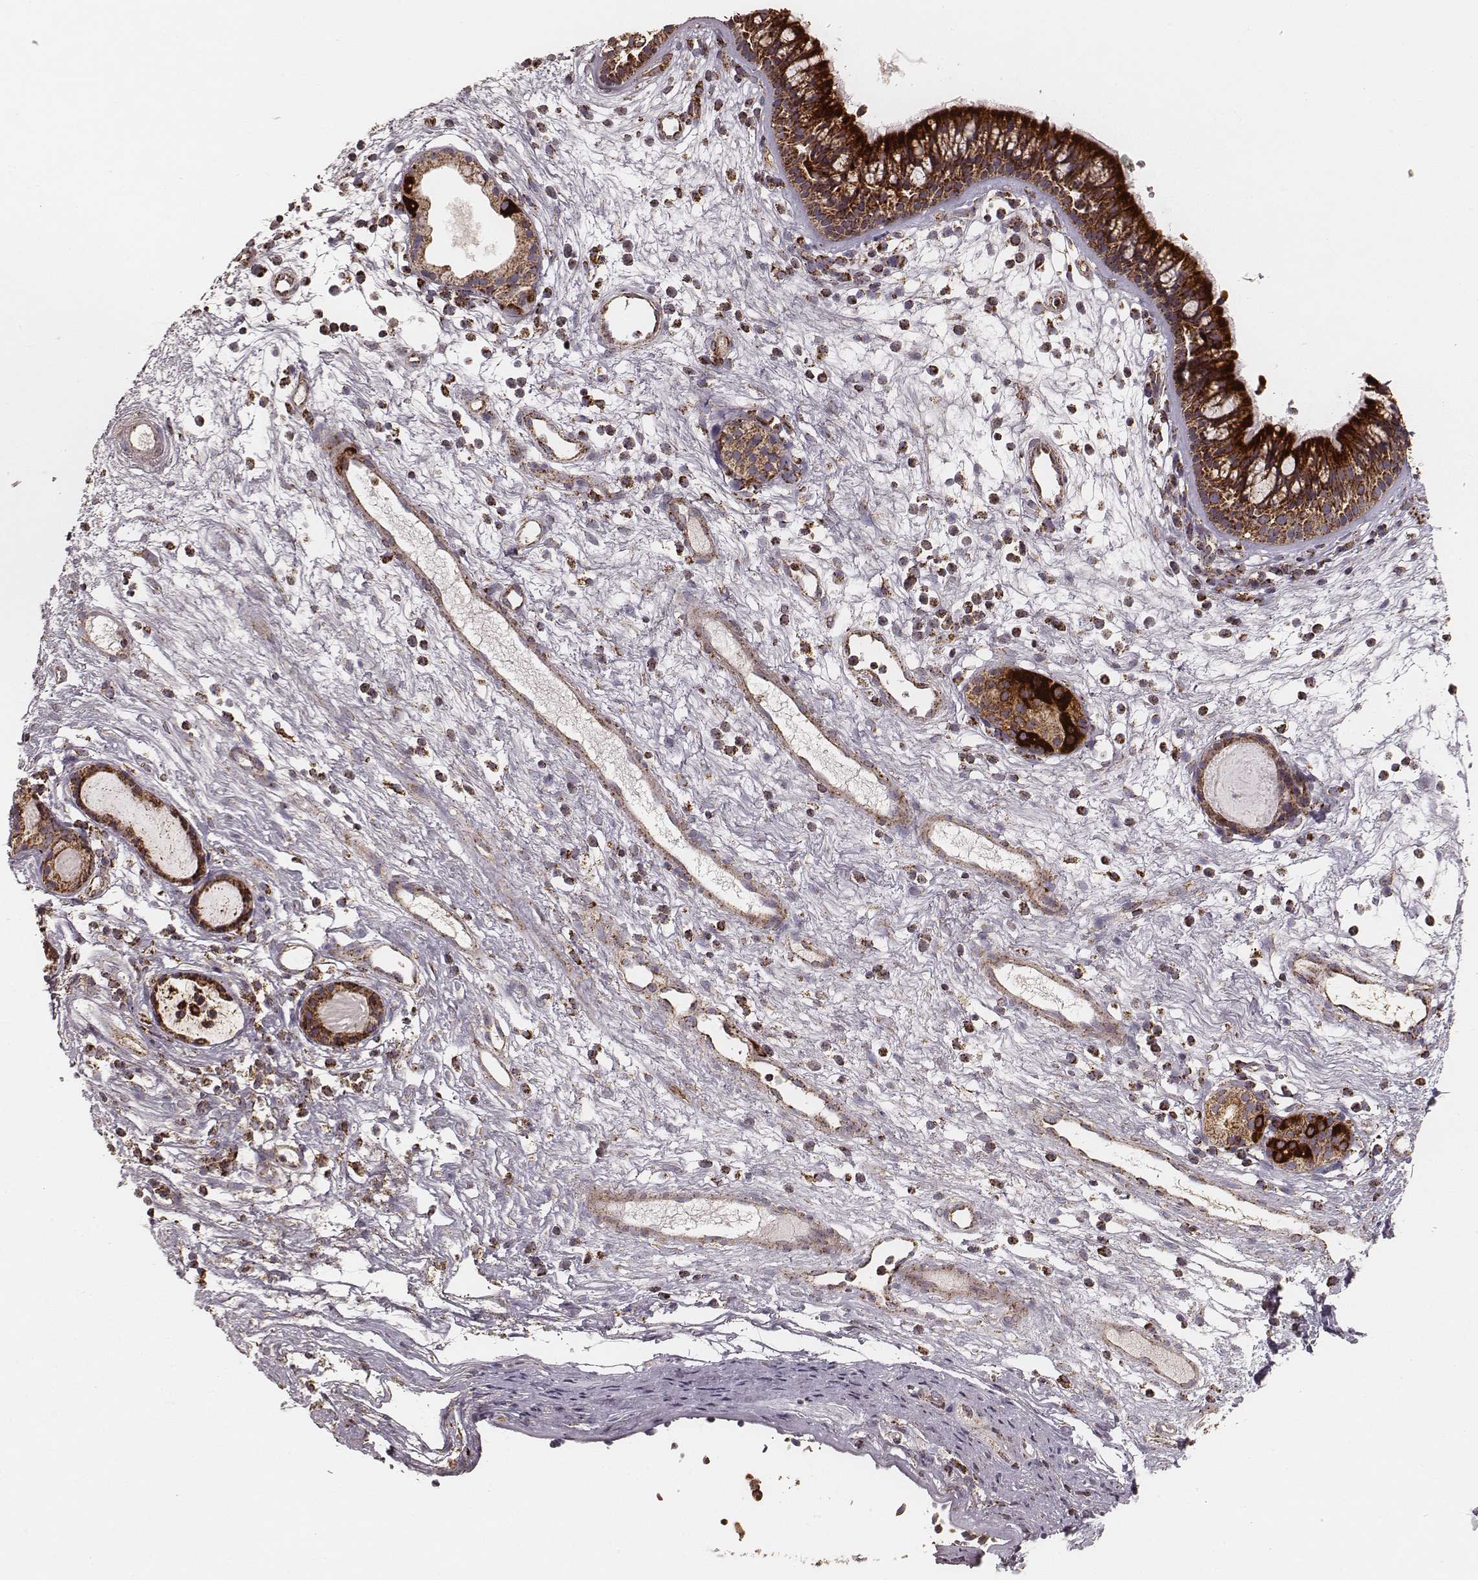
{"staining": {"intensity": "strong", "quantity": ">75%", "location": "cytoplasmic/membranous"}, "tissue": "nasopharynx", "cell_type": "Respiratory epithelial cells", "image_type": "normal", "snomed": [{"axis": "morphology", "description": "Normal tissue, NOS"}, {"axis": "topography", "description": "Nasopharynx"}], "caption": "Respiratory epithelial cells reveal high levels of strong cytoplasmic/membranous expression in approximately >75% of cells in unremarkable human nasopharynx.", "gene": "CS", "patient": {"sex": "male", "age": 77}}